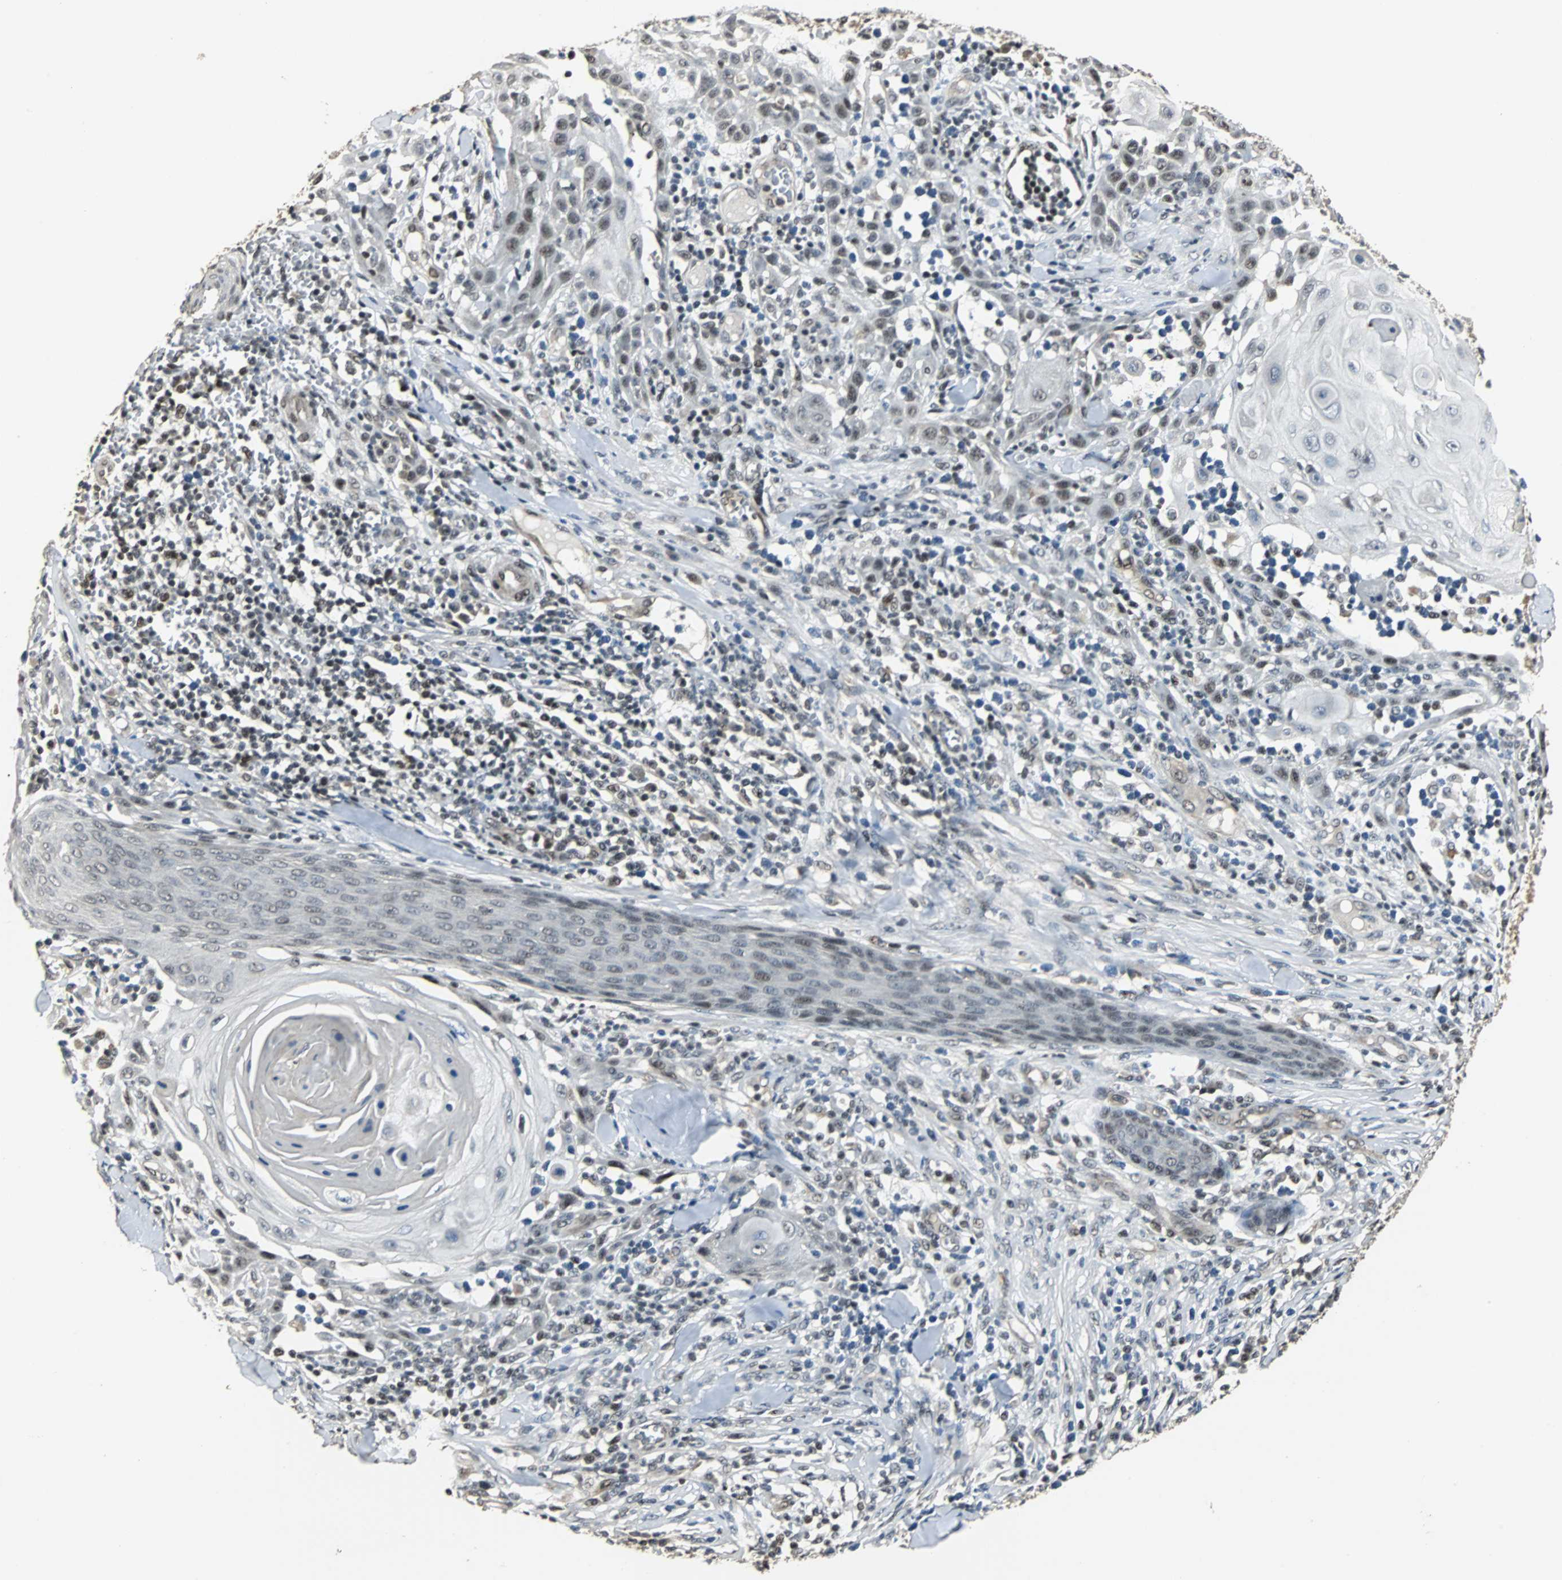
{"staining": {"intensity": "moderate", "quantity": "<25%", "location": "nuclear"}, "tissue": "skin cancer", "cell_type": "Tumor cells", "image_type": "cancer", "snomed": [{"axis": "morphology", "description": "Squamous cell carcinoma, NOS"}, {"axis": "topography", "description": "Skin"}], "caption": "High-magnification brightfield microscopy of skin squamous cell carcinoma stained with DAB (brown) and counterstained with hematoxylin (blue). tumor cells exhibit moderate nuclear expression is seen in approximately<25% of cells.", "gene": "MED4", "patient": {"sex": "male", "age": 24}}